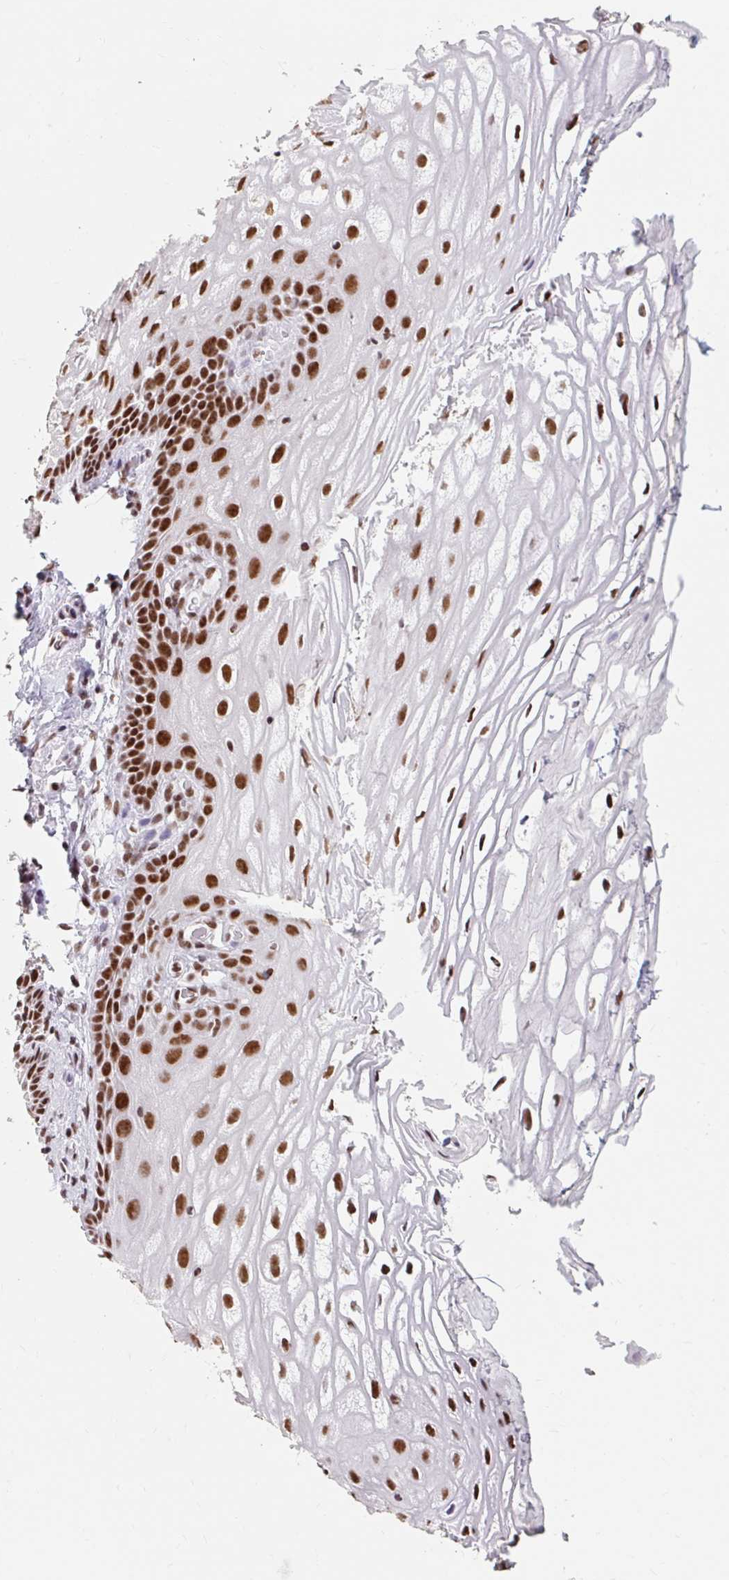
{"staining": {"intensity": "strong", "quantity": ">75%", "location": "nuclear"}, "tissue": "vagina", "cell_type": "Squamous epithelial cells", "image_type": "normal", "snomed": [{"axis": "morphology", "description": "Normal tissue, NOS"}, {"axis": "morphology", "description": "Adenocarcinoma, NOS"}, {"axis": "topography", "description": "Rectum"}, {"axis": "topography", "description": "Vagina"}, {"axis": "topography", "description": "Peripheral nerve tissue"}], "caption": "Squamous epithelial cells display strong nuclear expression in approximately >75% of cells in unremarkable vagina. (DAB (3,3'-diaminobenzidine) IHC, brown staining for protein, blue staining for nuclei).", "gene": "SRSF10", "patient": {"sex": "female", "age": 71}}